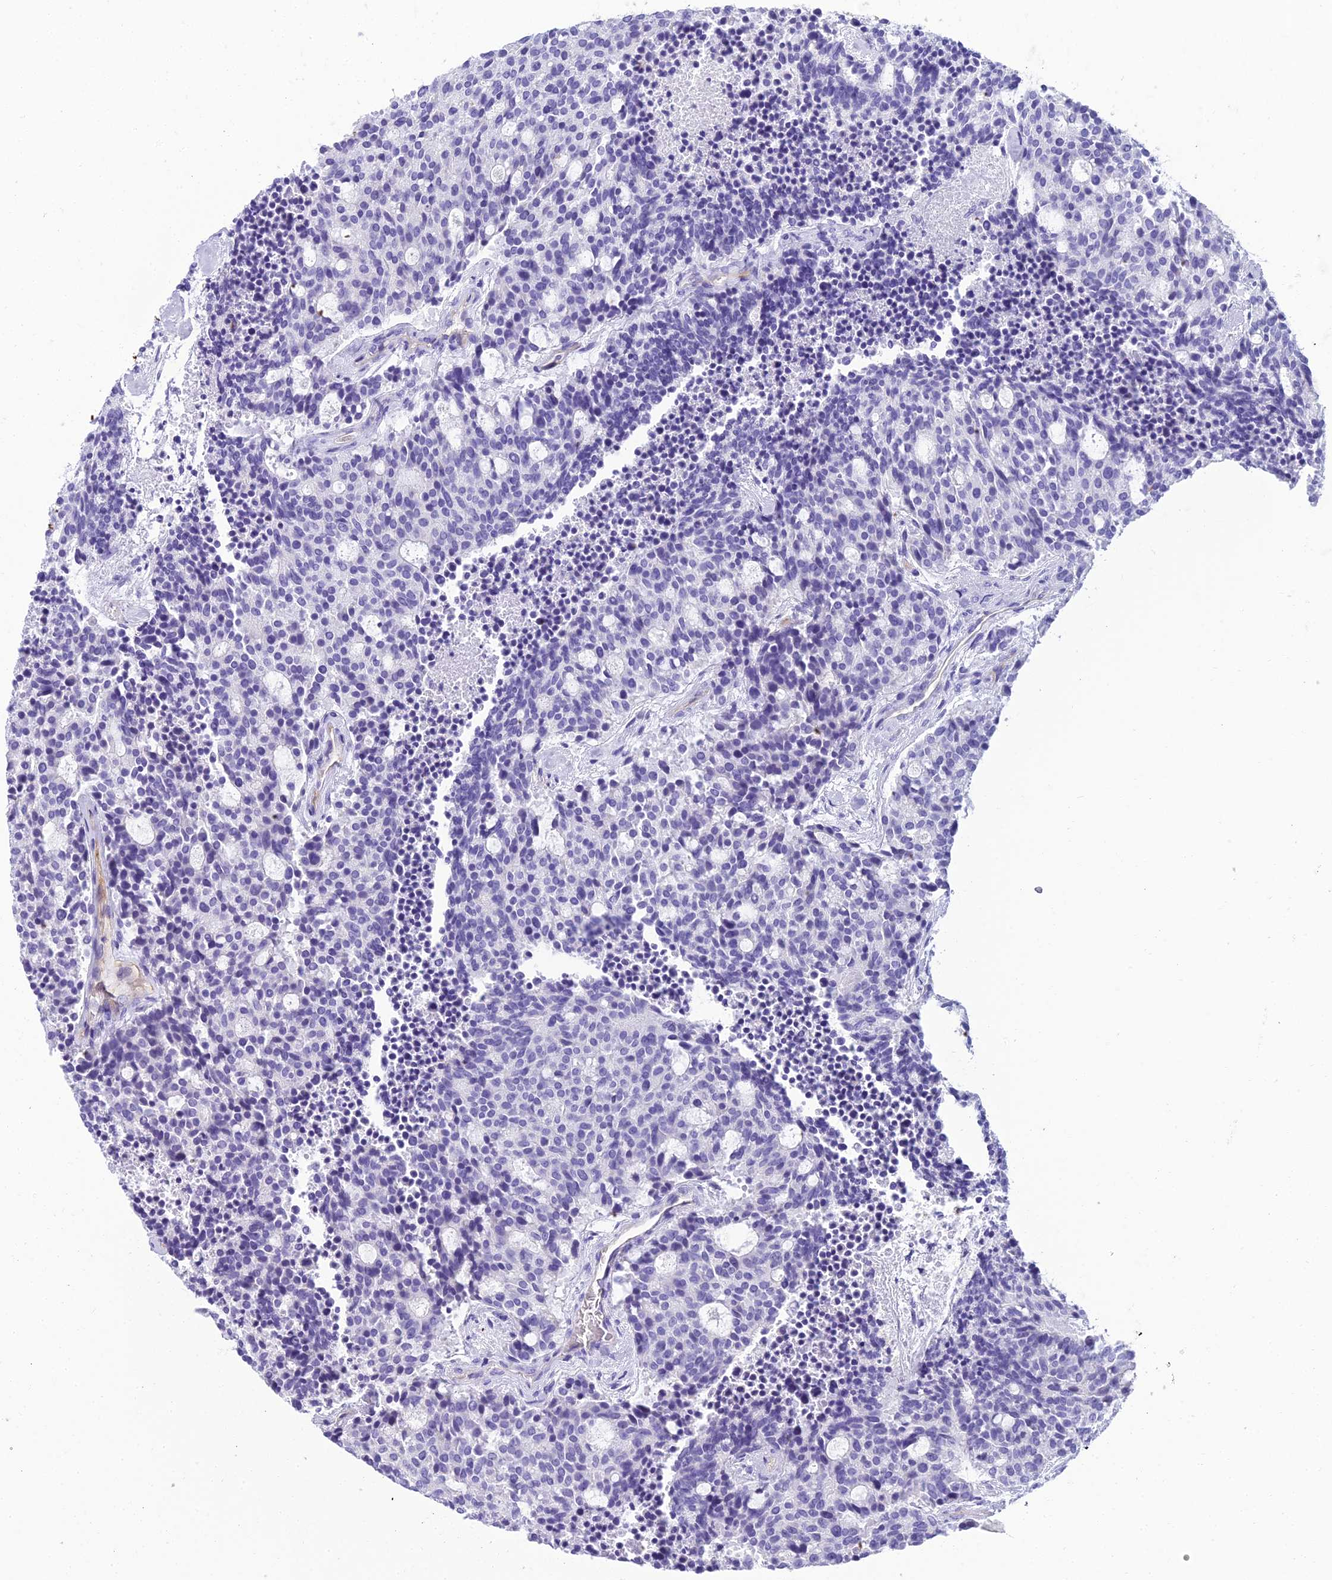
{"staining": {"intensity": "negative", "quantity": "none", "location": "none"}, "tissue": "carcinoid", "cell_type": "Tumor cells", "image_type": "cancer", "snomed": [{"axis": "morphology", "description": "Carcinoid, malignant, NOS"}, {"axis": "topography", "description": "Pancreas"}], "caption": "Immunohistochemistry (IHC) of human carcinoid demonstrates no positivity in tumor cells.", "gene": "NINJ1", "patient": {"sex": "female", "age": 54}}